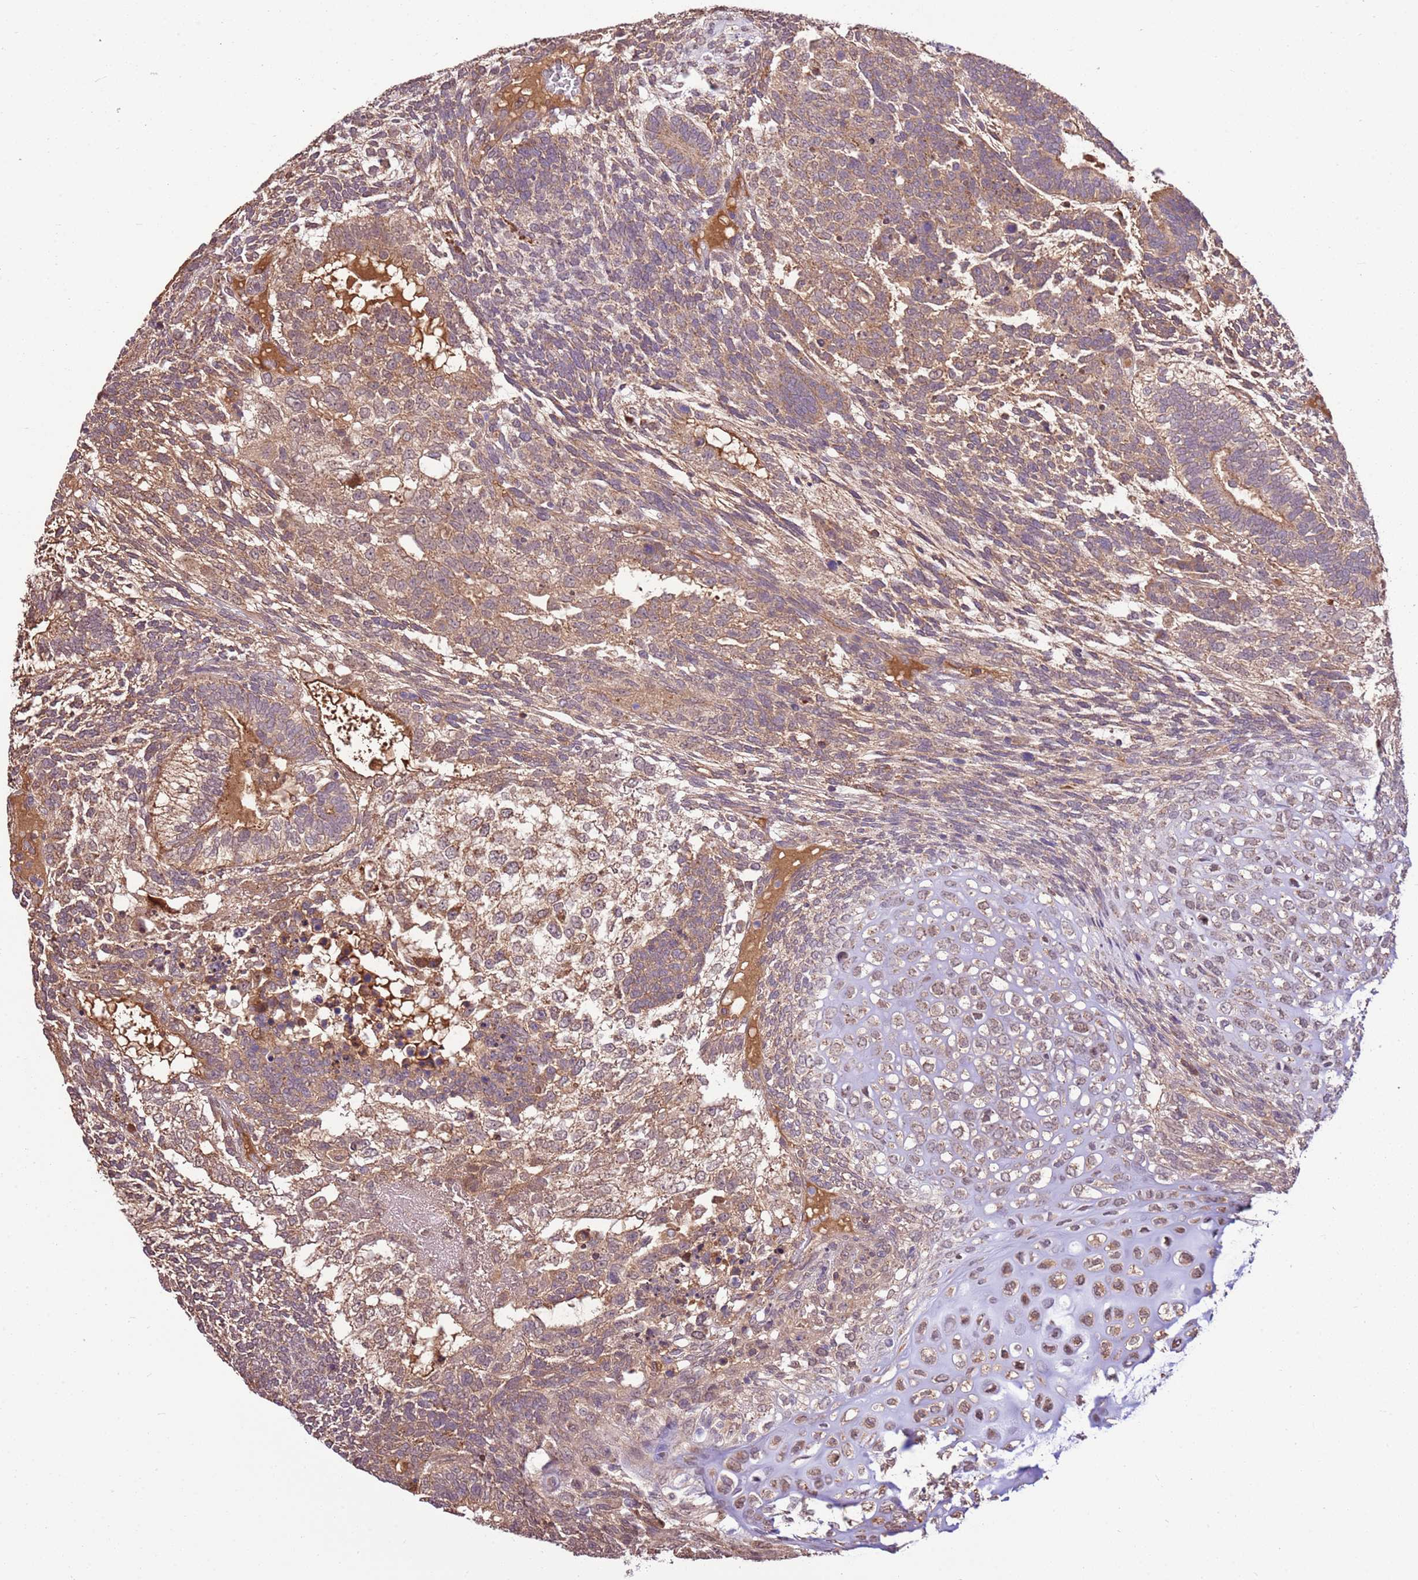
{"staining": {"intensity": "weak", "quantity": ">75%", "location": "cytoplasmic/membranous"}, "tissue": "testis cancer", "cell_type": "Tumor cells", "image_type": "cancer", "snomed": [{"axis": "morphology", "description": "Carcinoma, Embryonal, NOS"}, {"axis": "topography", "description": "Testis"}], "caption": "Immunohistochemical staining of embryonal carcinoma (testis) displays low levels of weak cytoplasmic/membranous staining in approximately >75% of tumor cells. (DAB (3,3'-diaminobenzidine) = brown stain, brightfield microscopy at high magnification).", "gene": "BBS5", "patient": {"sex": "male", "age": 23}}